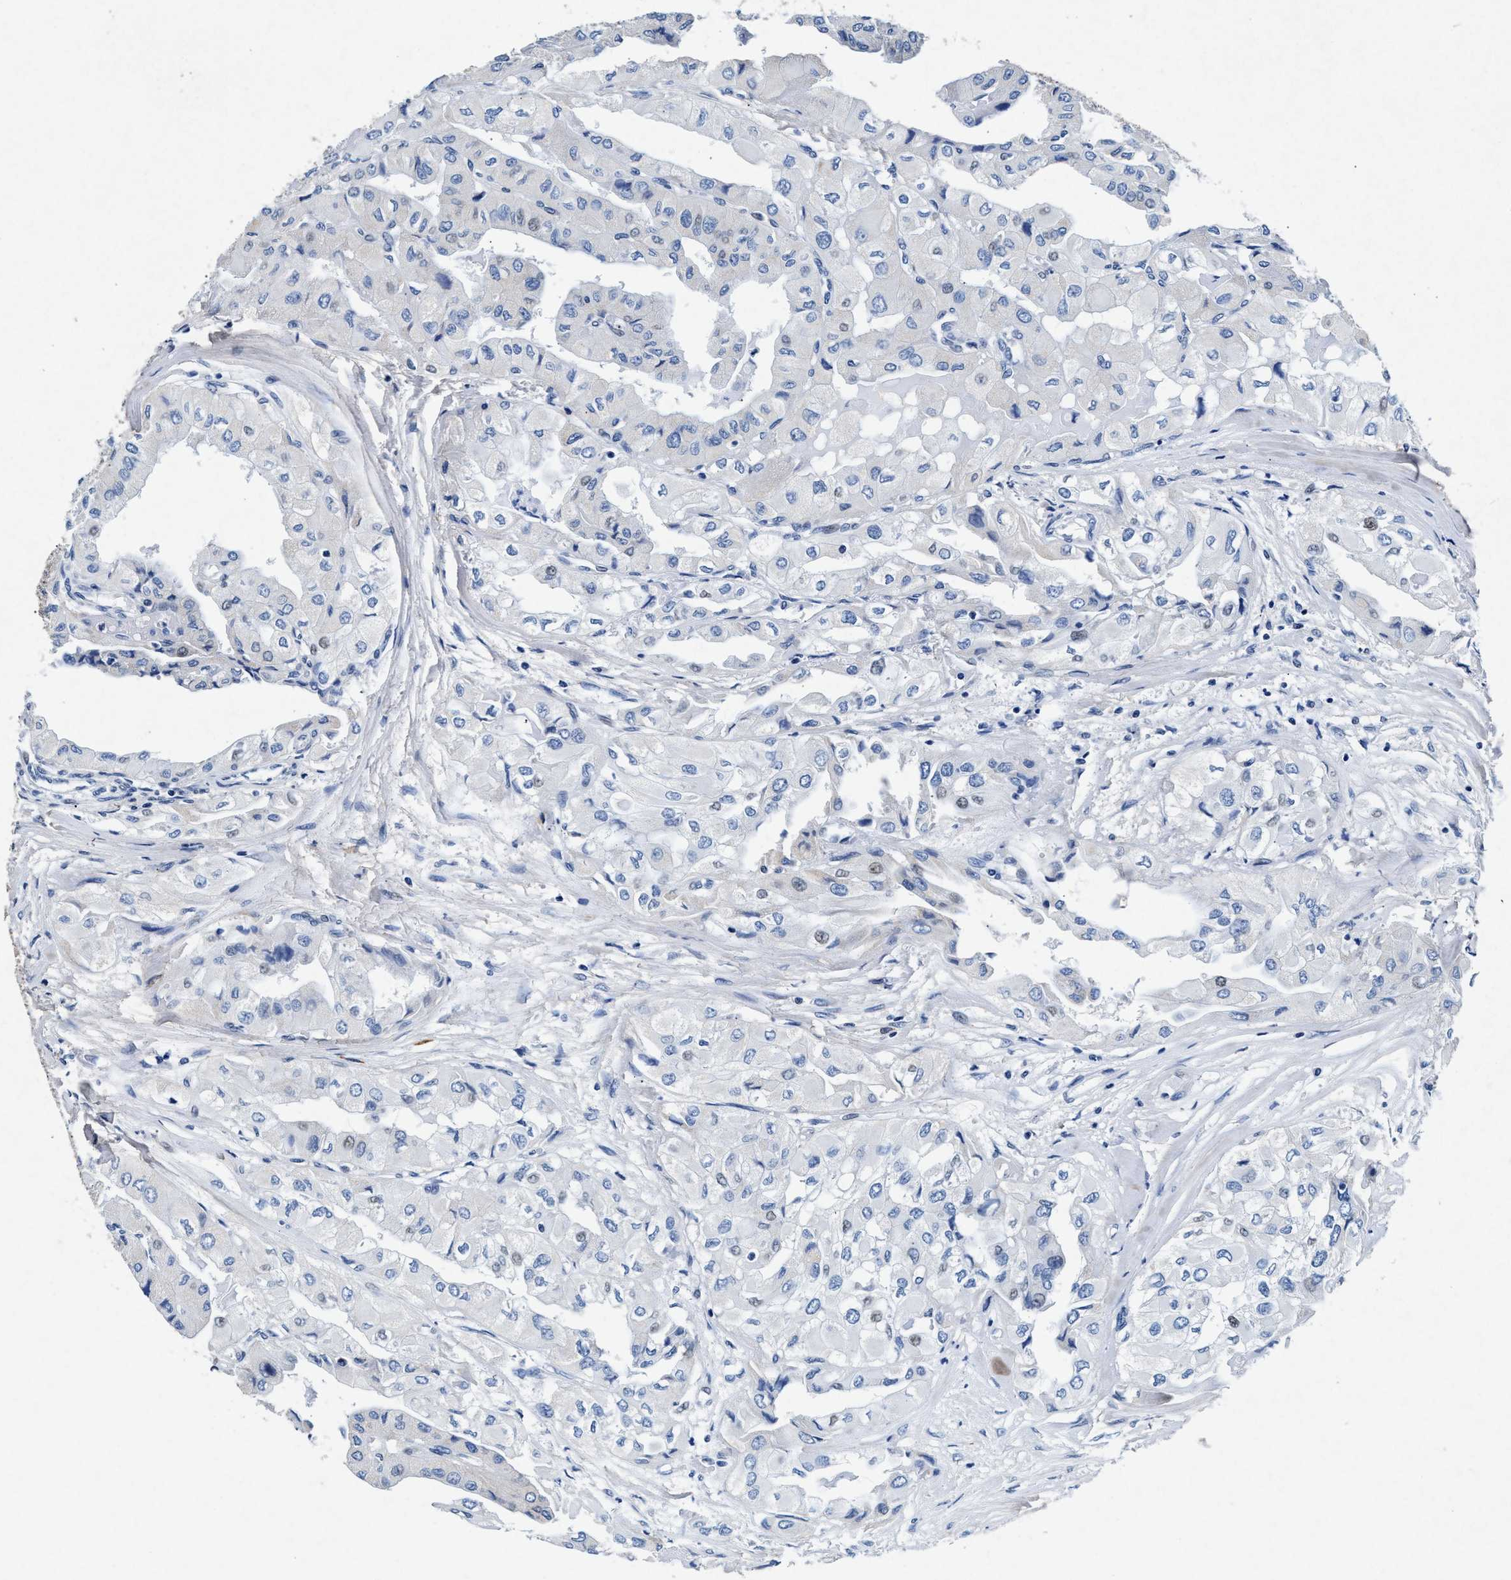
{"staining": {"intensity": "negative", "quantity": "none", "location": "none"}, "tissue": "thyroid cancer", "cell_type": "Tumor cells", "image_type": "cancer", "snomed": [{"axis": "morphology", "description": "Papillary adenocarcinoma, NOS"}, {"axis": "topography", "description": "Thyroid gland"}], "caption": "This image is of papillary adenocarcinoma (thyroid) stained with immunohistochemistry to label a protein in brown with the nuclei are counter-stained blue. There is no positivity in tumor cells. (Brightfield microscopy of DAB IHC at high magnification).", "gene": "MAP6", "patient": {"sex": "female", "age": 59}}